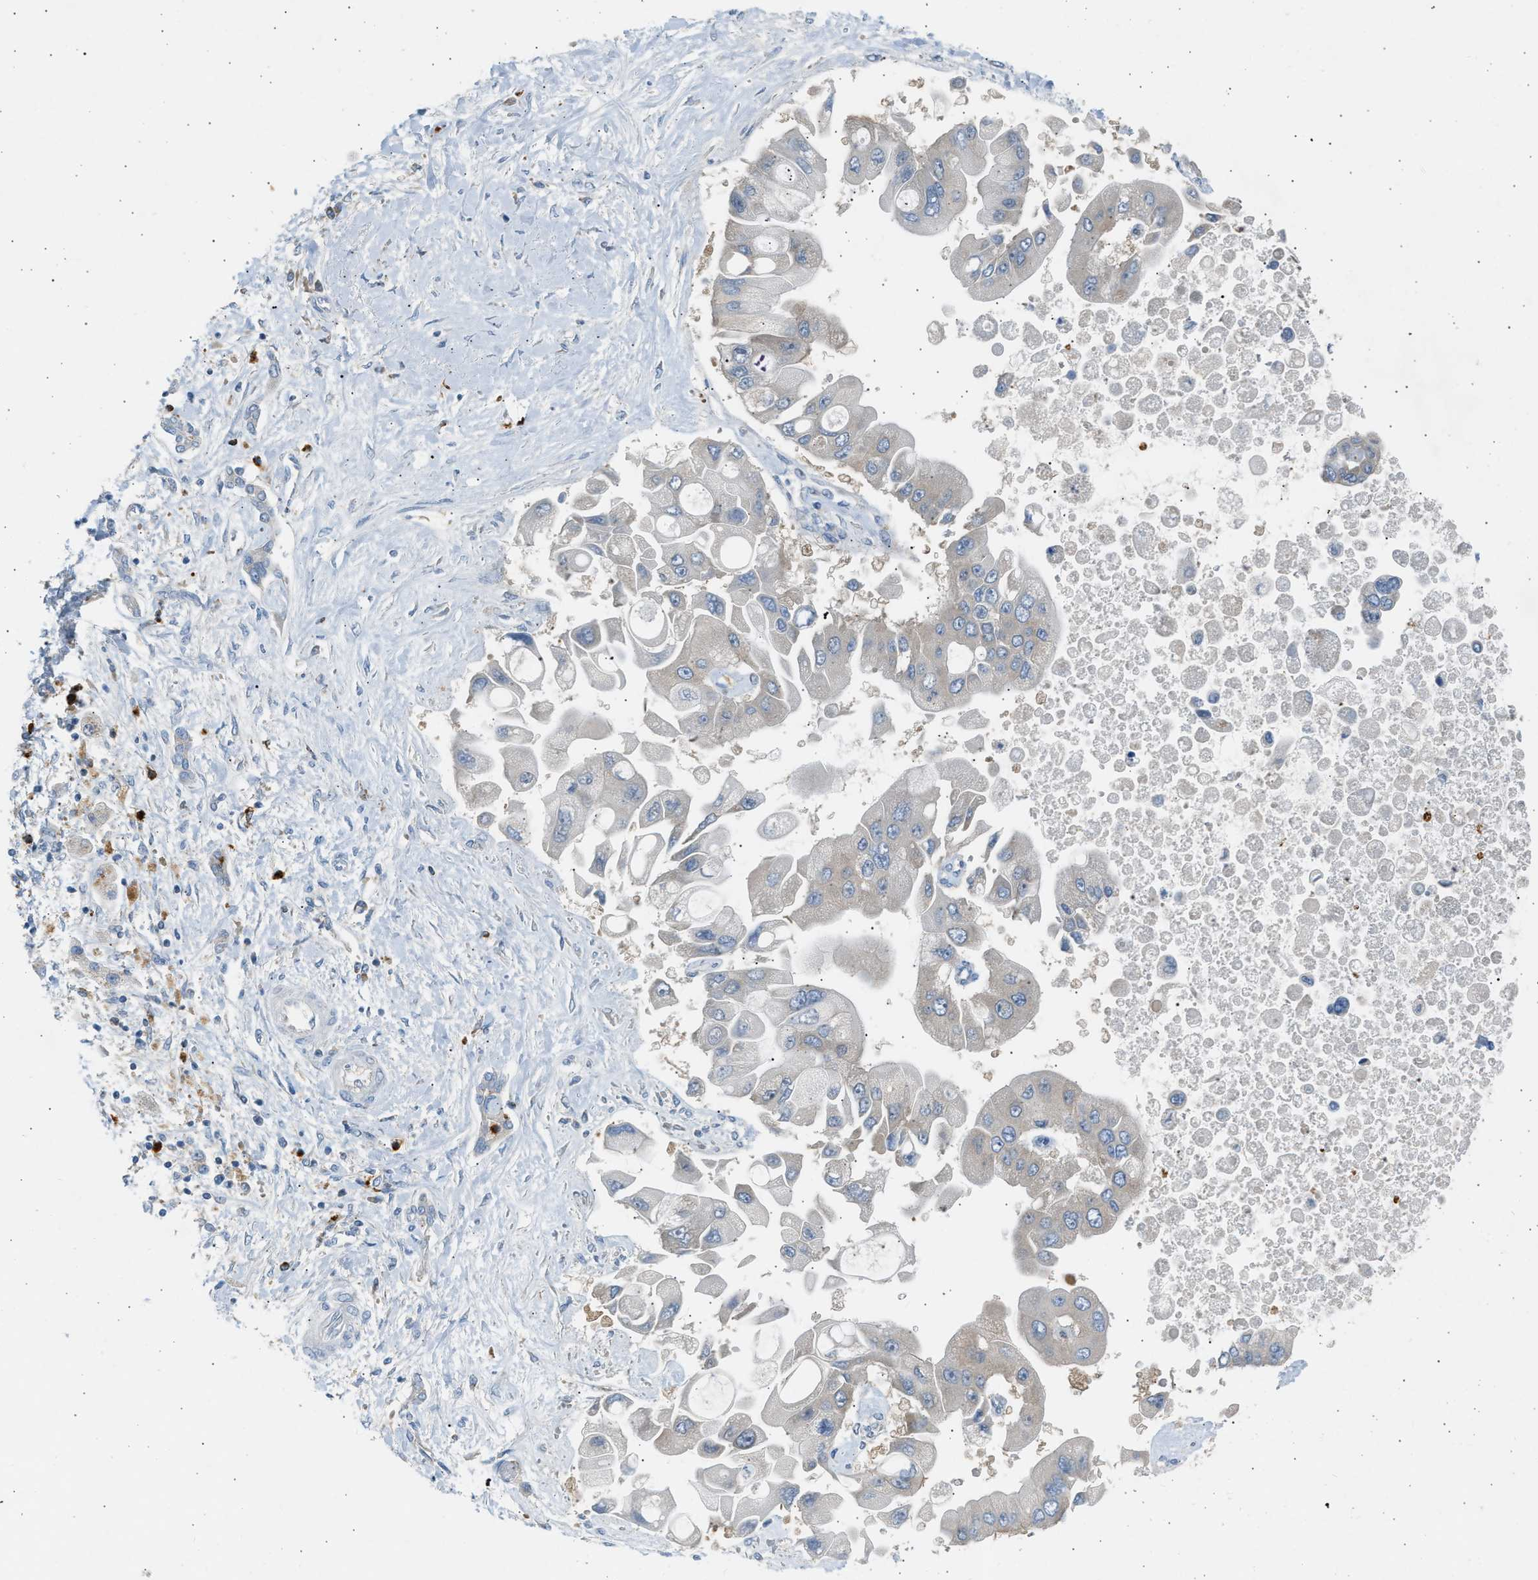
{"staining": {"intensity": "weak", "quantity": "<25%", "location": "cytoplasmic/membranous"}, "tissue": "liver cancer", "cell_type": "Tumor cells", "image_type": "cancer", "snomed": [{"axis": "morphology", "description": "Cholangiocarcinoma"}, {"axis": "topography", "description": "Liver"}], "caption": "Immunohistochemical staining of human liver cholangiocarcinoma reveals no significant expression in tumor cells. Nuclei are stained in blue.", "gene": "TRIM50", "patient": {"sex": "male", "age": 50}}